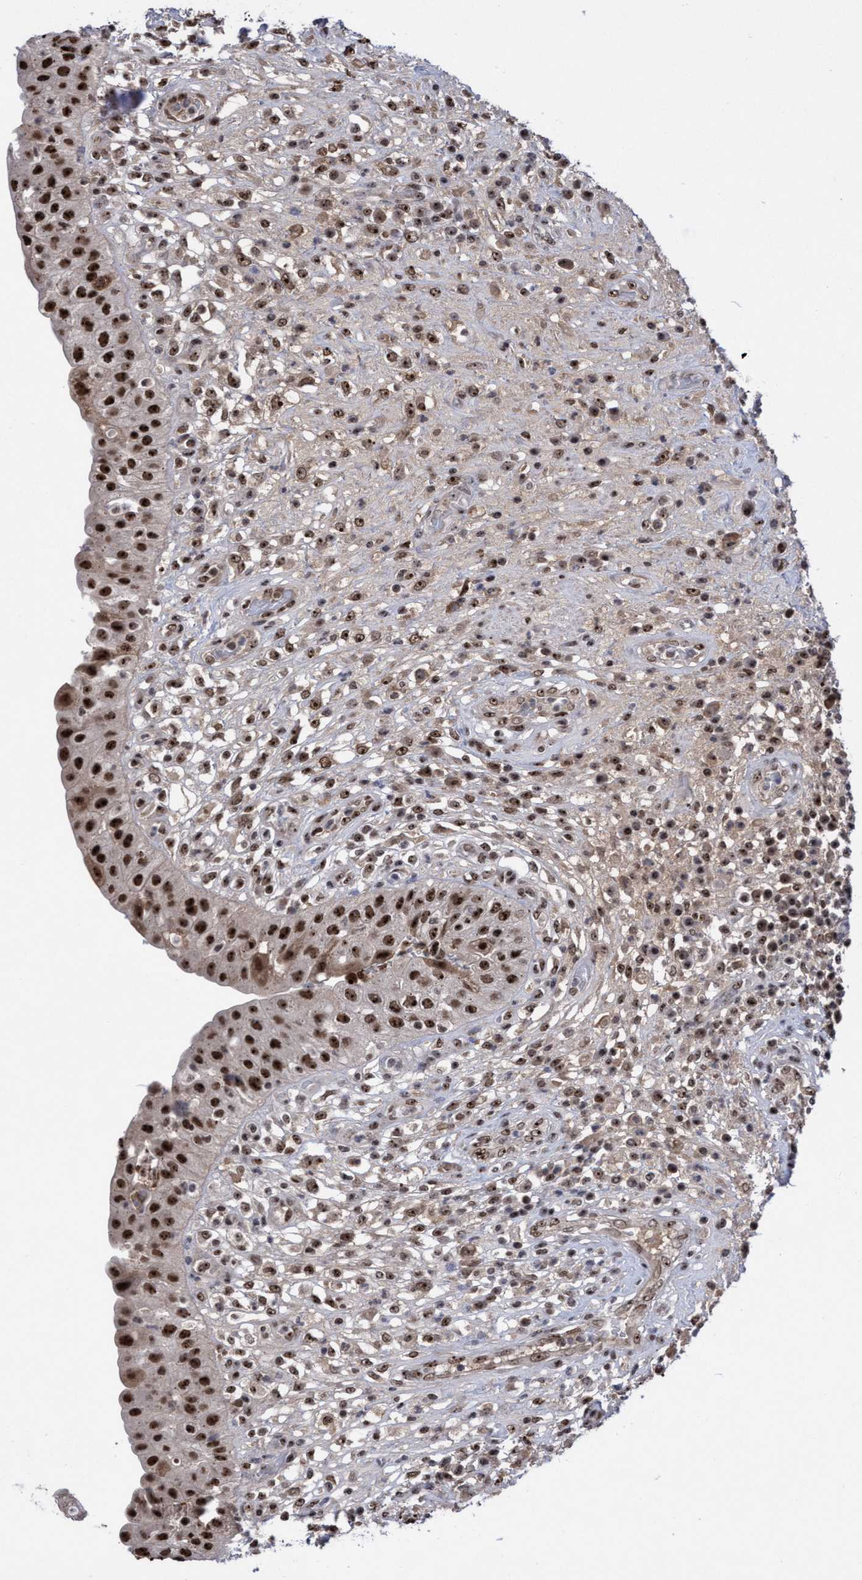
{"staining": {"intensity": "strong", "quantity": ">75%", "location": "nuclear"}, "tissue": "urinary bladder", "cell_type": "Urothelial cells", "image_type": "normal", "snomed": [{"axis": "morphology", "description": "Normal tissue, NOS"}, {"axis": "topography", "description": "Urinary bladder"}], "caption": "IHC histopathology image of unremarkable urinary bladder stained for a protein (brown), which demonstrates high levels of strong nuclear staining in about >75% of urothelial cells.", "gene": "EFCAB10", "patient": {"sex": "female", "age": 62}}